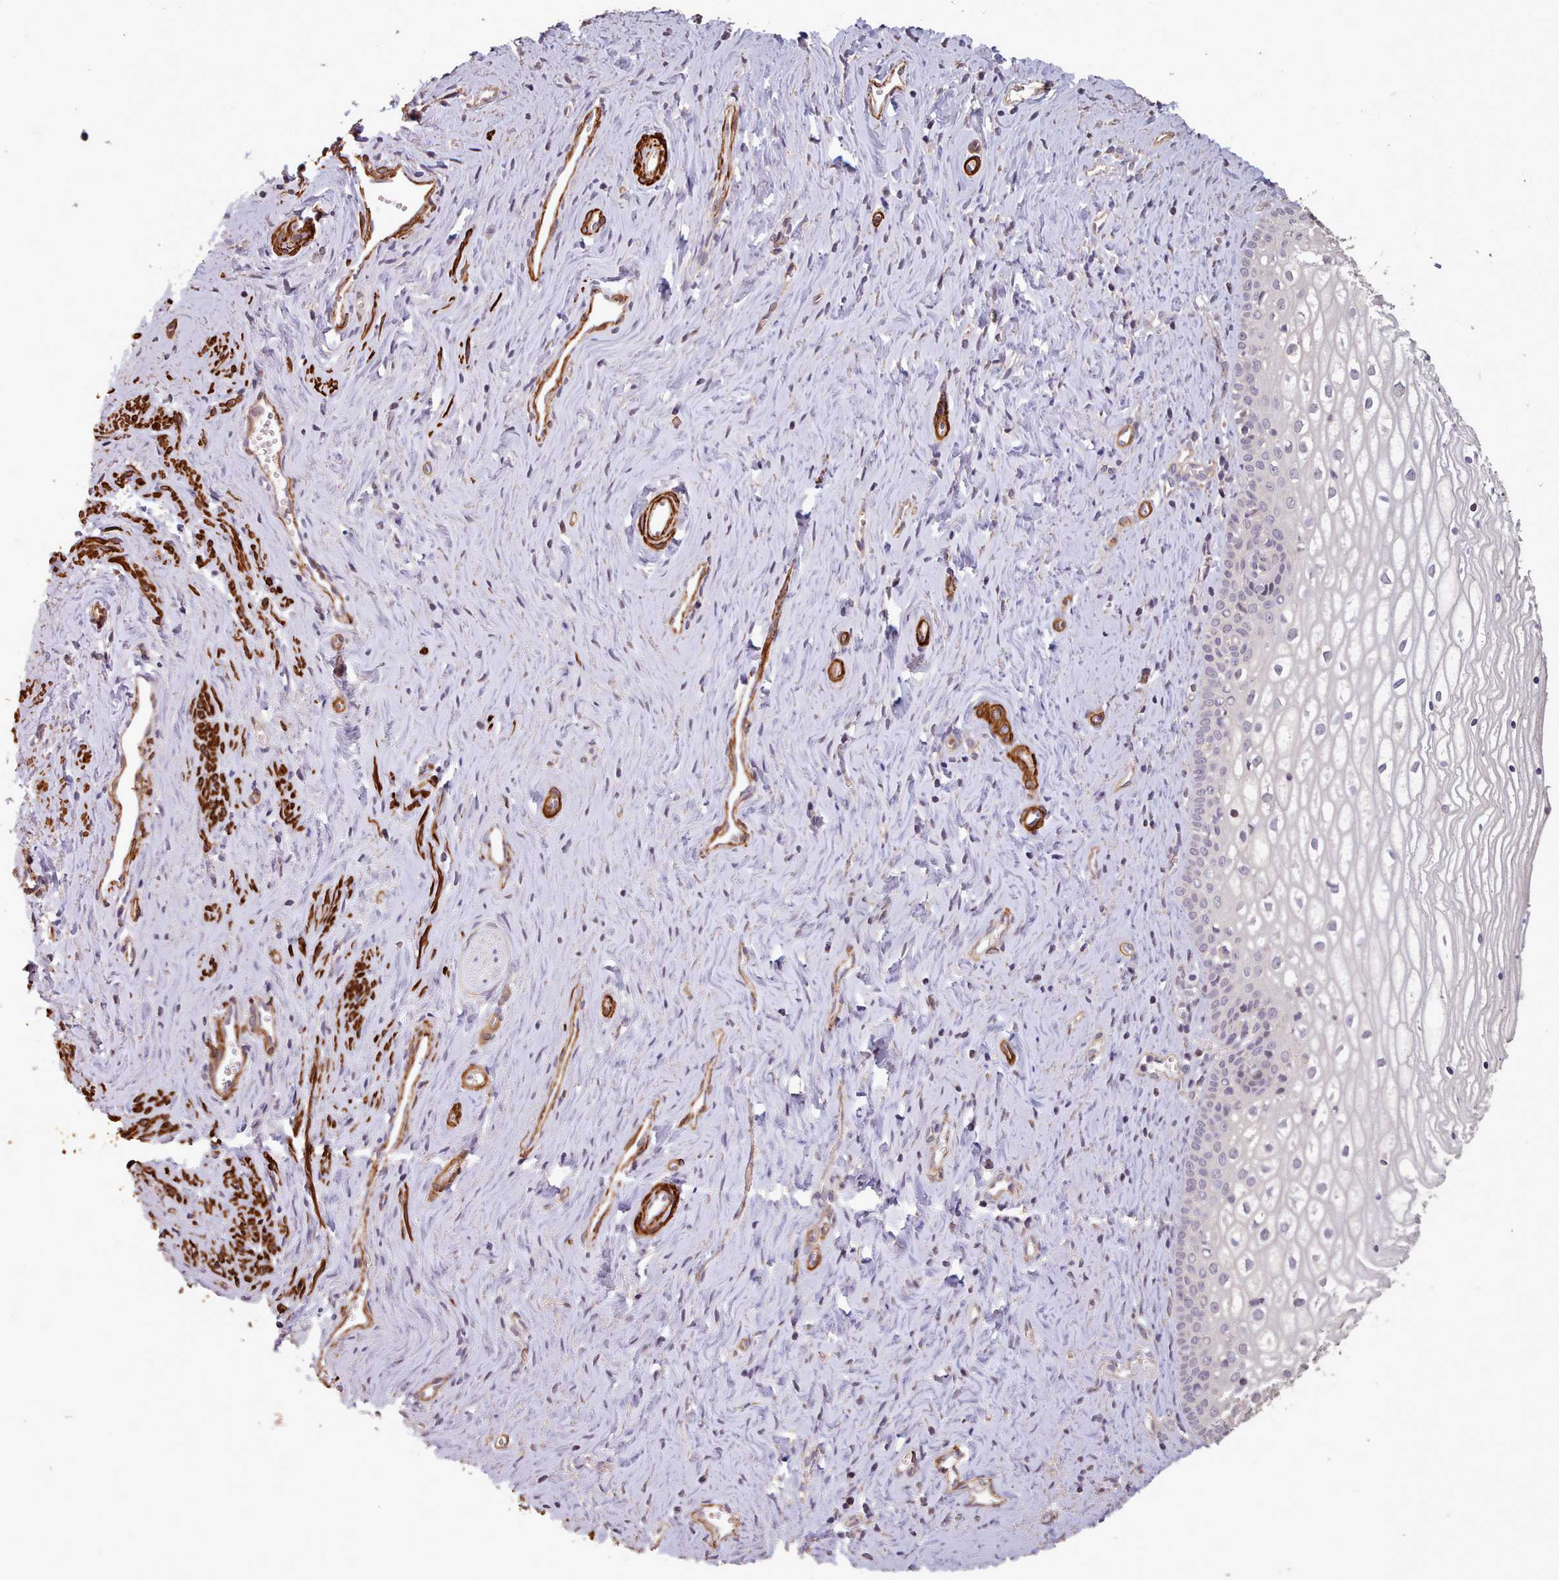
{"staining": {"intensity": "negative", "quantity": "none", "location": "none"}, "tissue": "vagina", "cell_type": "Squamous epithelial cells", "image_type": "normal", "snomed": [{"axis": "morphology", "description": "Normal tissue, NOS"}, {"axis": "topography", "description": "Vagina"}], "caption": "Immunohistochemistry (IHC) image of unremarkable human vagina stained for a protein (brown), which shows no expression in squamous epithelial cells.", "gene": "NLRC4", "patient": {"sex": "female", "age": 59}}